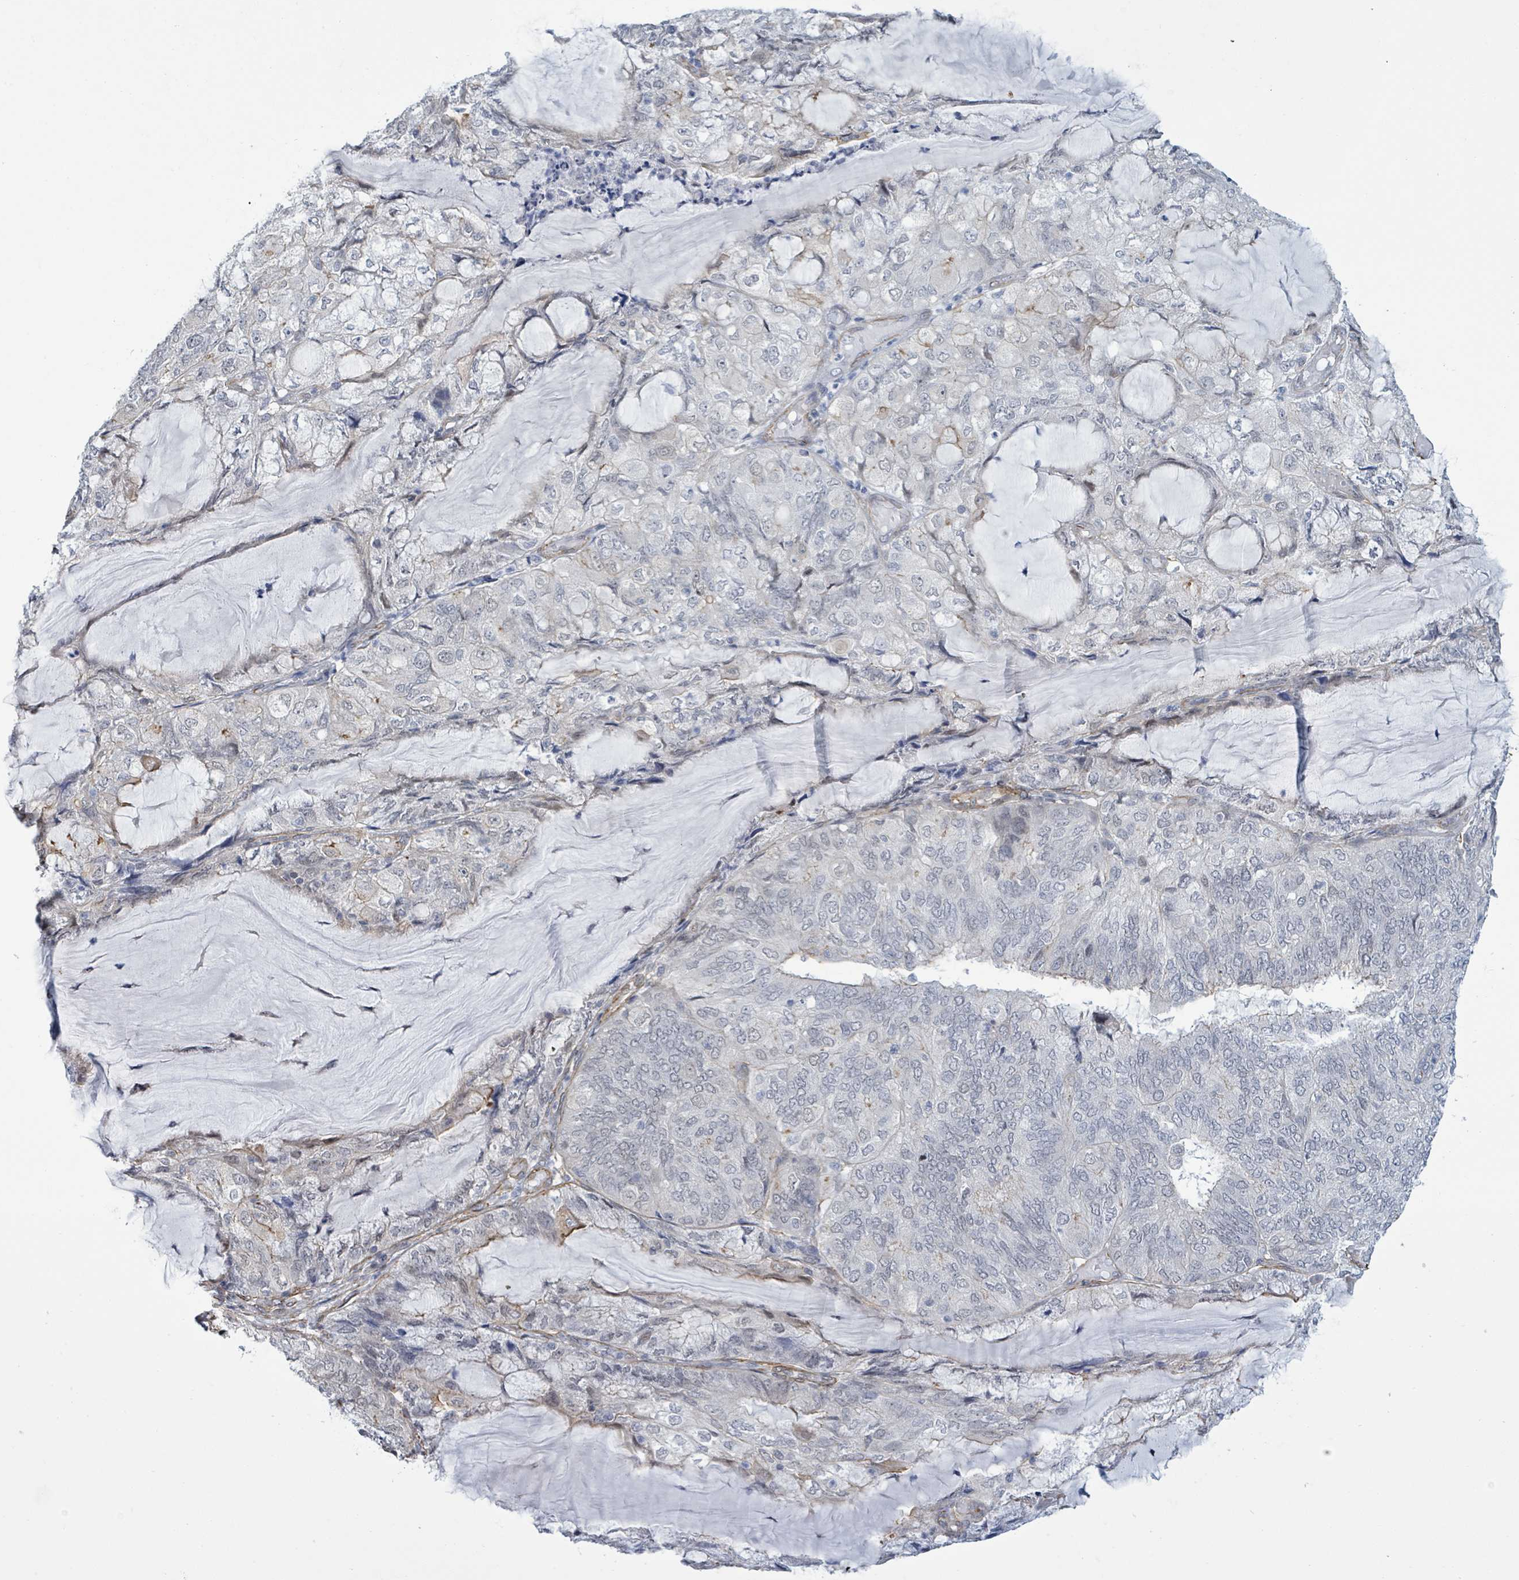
{"staining": {"intensity": "negative", "quantity": "none", "location": "none"}, "tissue": "endometrial cancer", "cell_type": "Tumor cells", "image_type": "cancer", "snomed": [{"axis": "morphology", "description": "Adenocarcinoma, NOS"}, {"axis": "topography", "description": "Endometrium"}], "caption": "An IHC image of endometrial cancer is shown. There is no staining in tumor cells of endometrial cancer.", "gene": "DMRTC1B", "patient": {"sex": "female", "age": 81}}